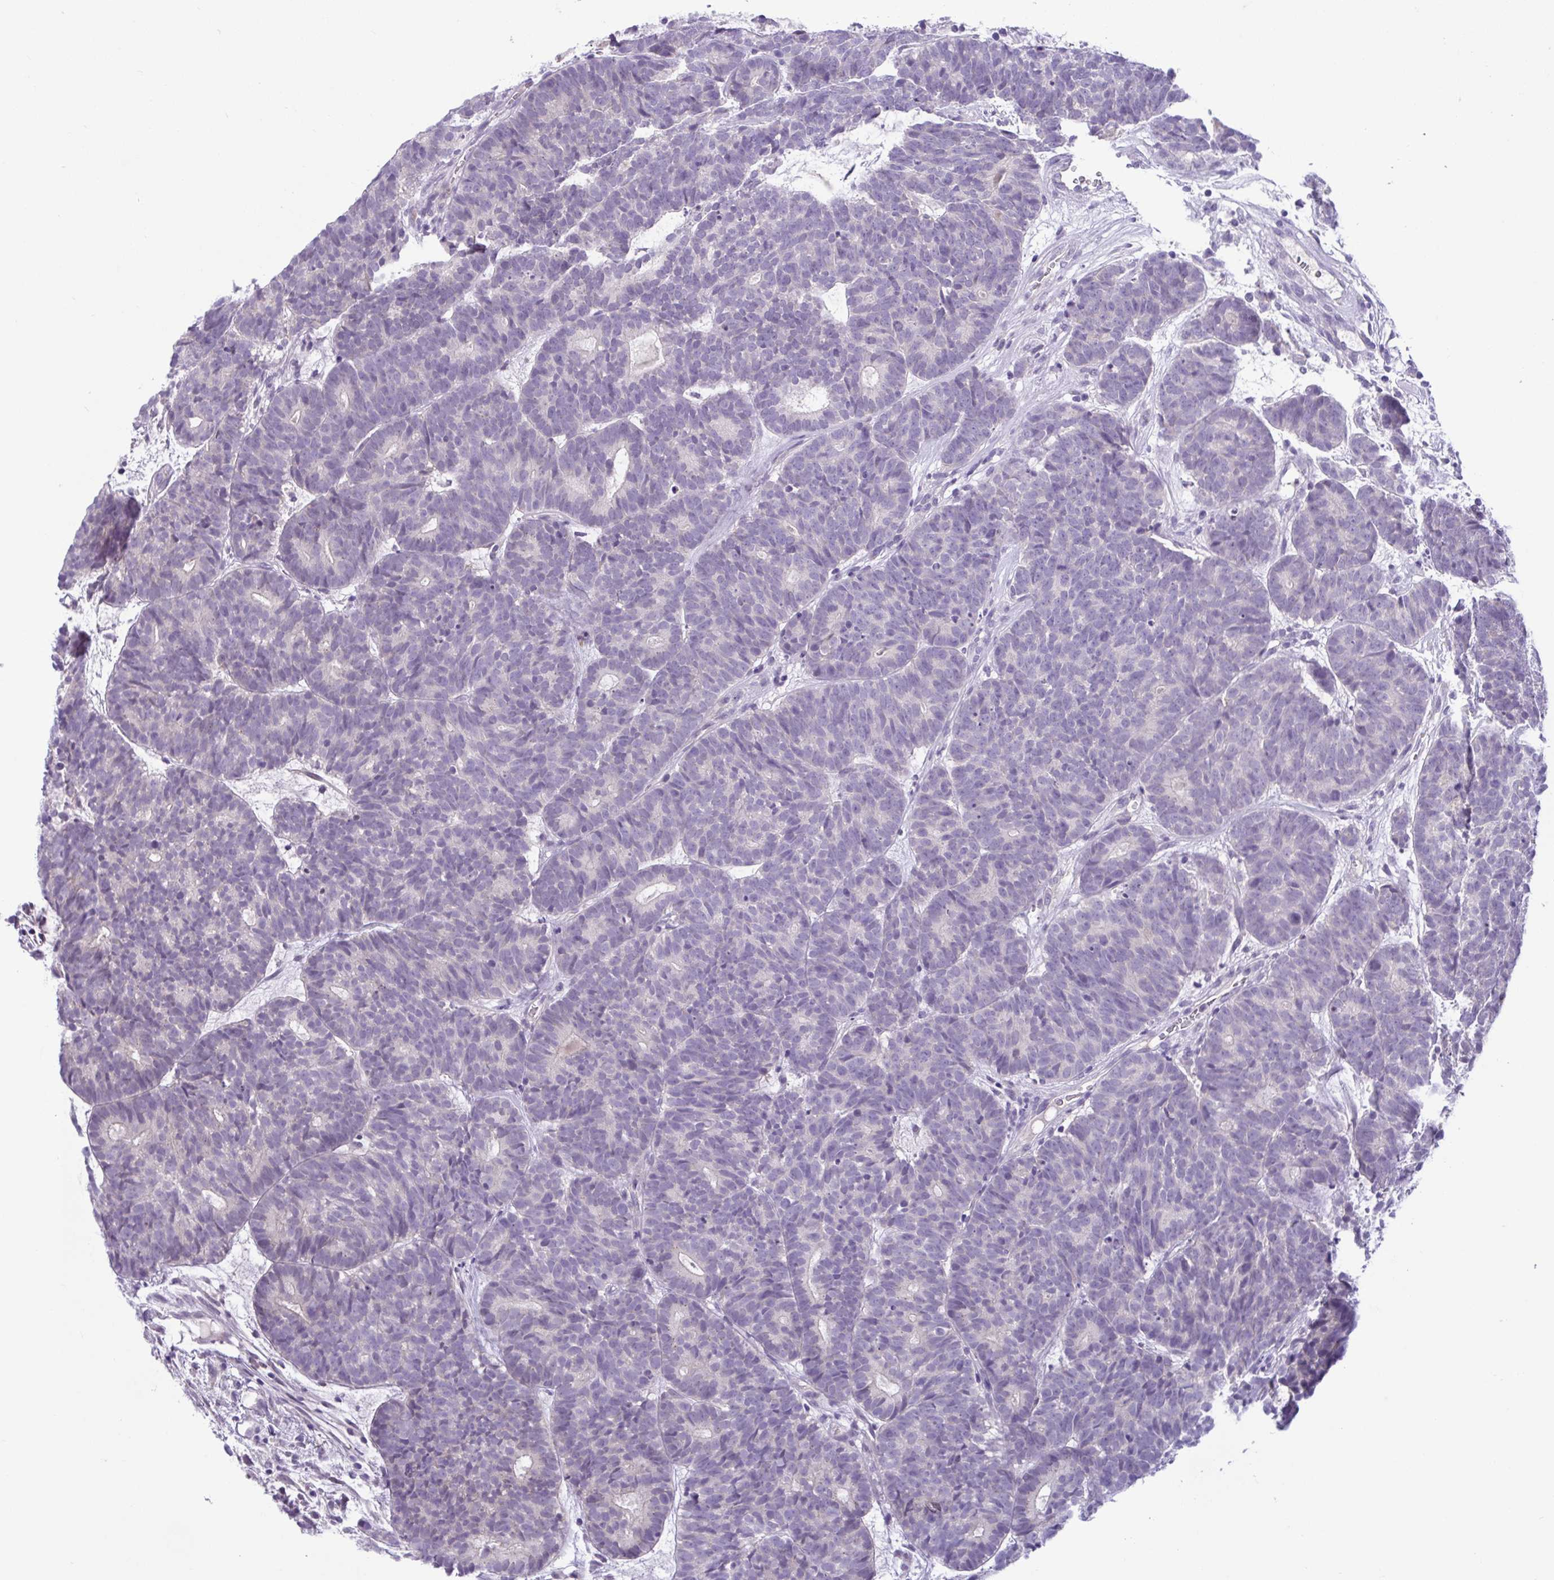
{"staining": {"intensity": "negative", "quantity": "none", "location": "none"}, "tissue": "head and neck cancer", "cell_type": "Tumor cells", "image_type": "cancer", "snomed": [{"axis": "morphology", "description": "Adenocarcinoma, NOS"}, {"axis": "topography", "description": "Head-Neck"}], "caption": "DAB immunohistochemical staining of human head and neck adenocarcinoma demonstrates no significant expression in tumor cells.", "gene": "WNT9B", "patient": {"sex": "female", "age": 81}}